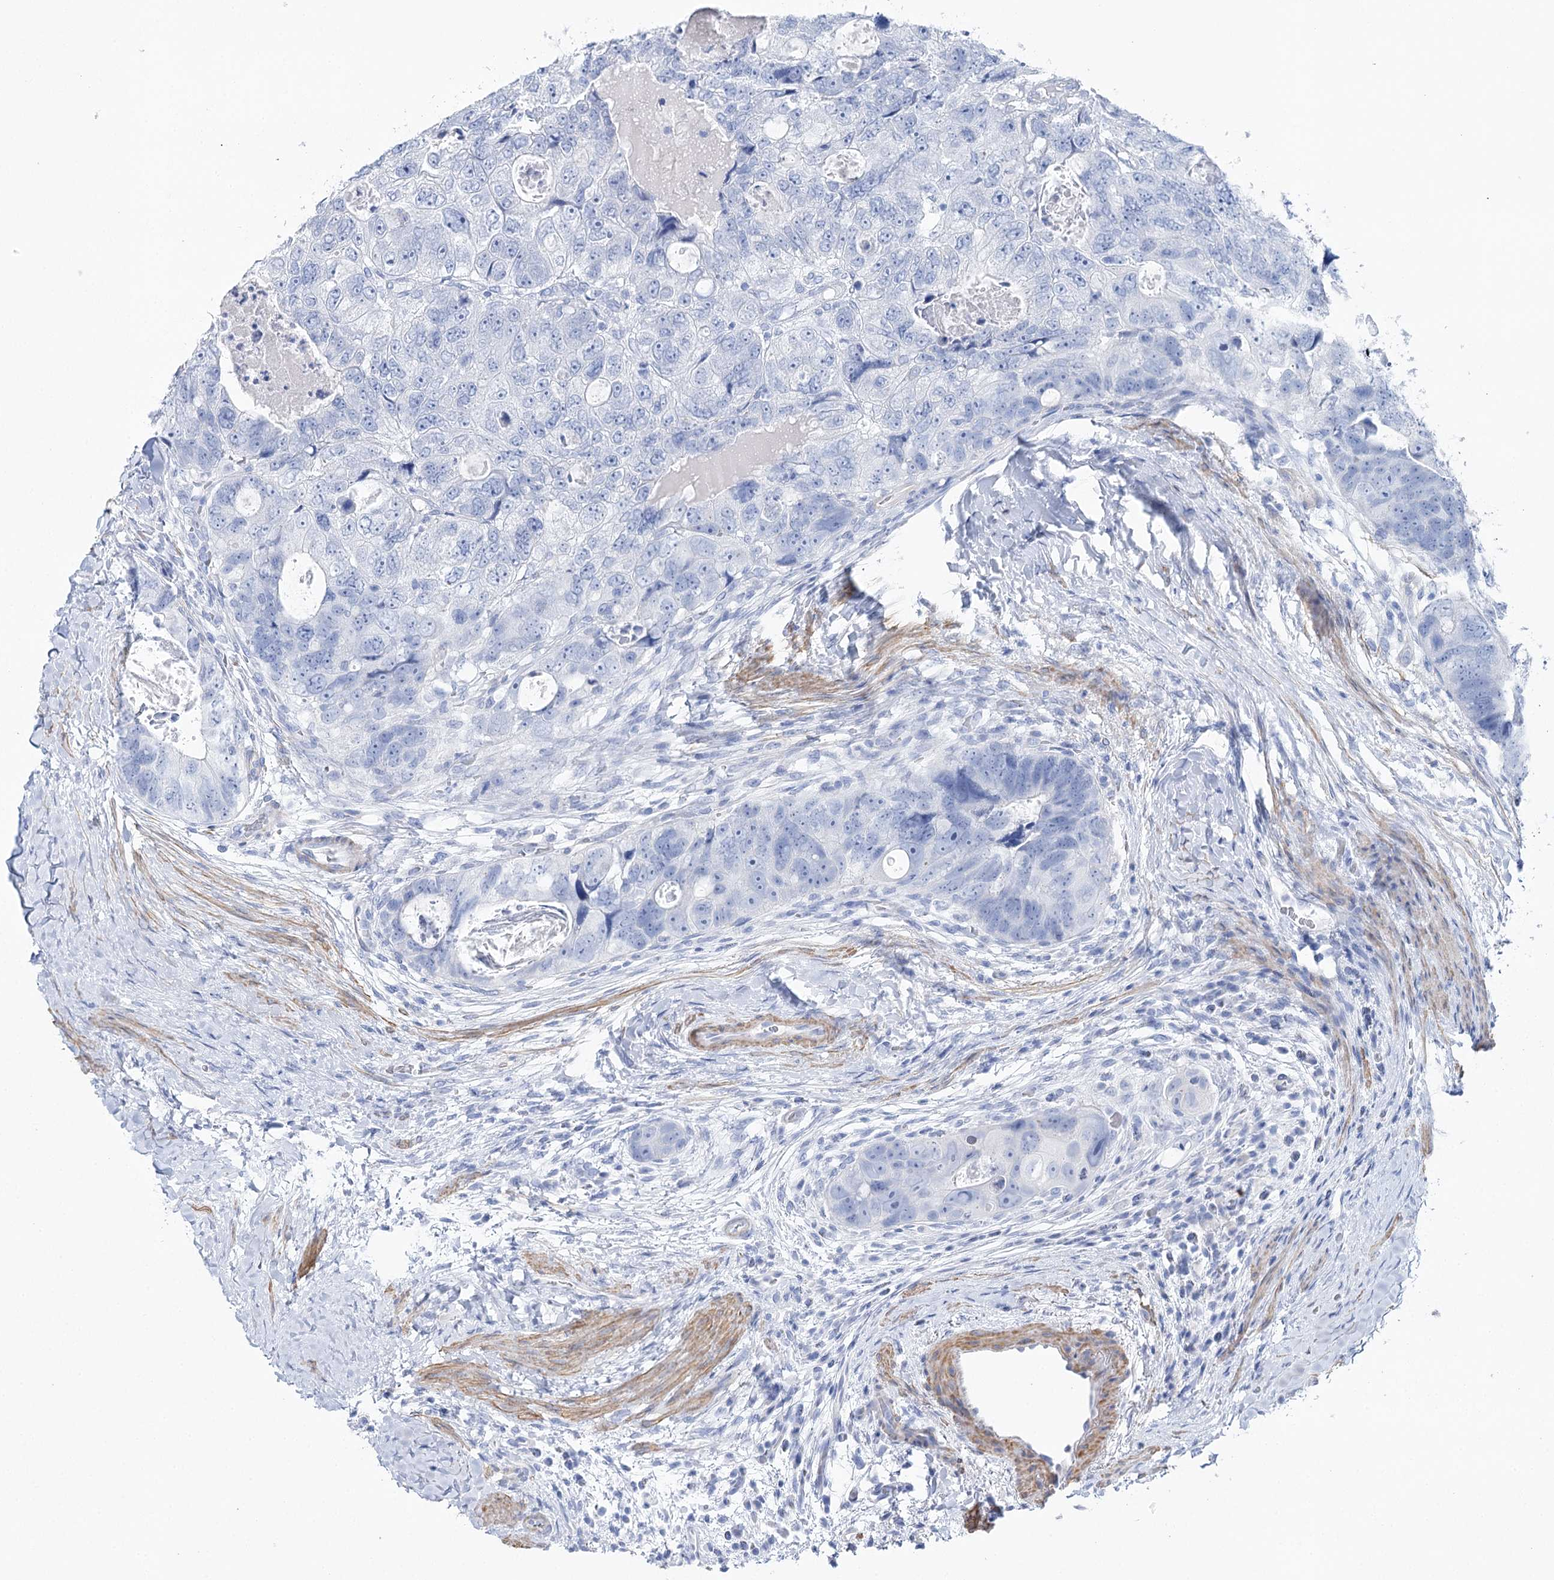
{"staining": {"intensity": "negative", "quantity": "none", "location": "none"}, "tissue": "colorectal cancer", "cell_type": "Tumor cells", "image_type": "cancer", "snomed": [{"axis": "morphology", "description": "Adenocarcinoma, NOS"}, {"axis": "topography", "description": "Rectum"}], "caption": "Human colorectal adenocarcinoma stained for a protein using immunohistochemistry shows no positivity in tumor cells.", "gene": "CSN3", "patient": {"sex": "male", "age": 59}}